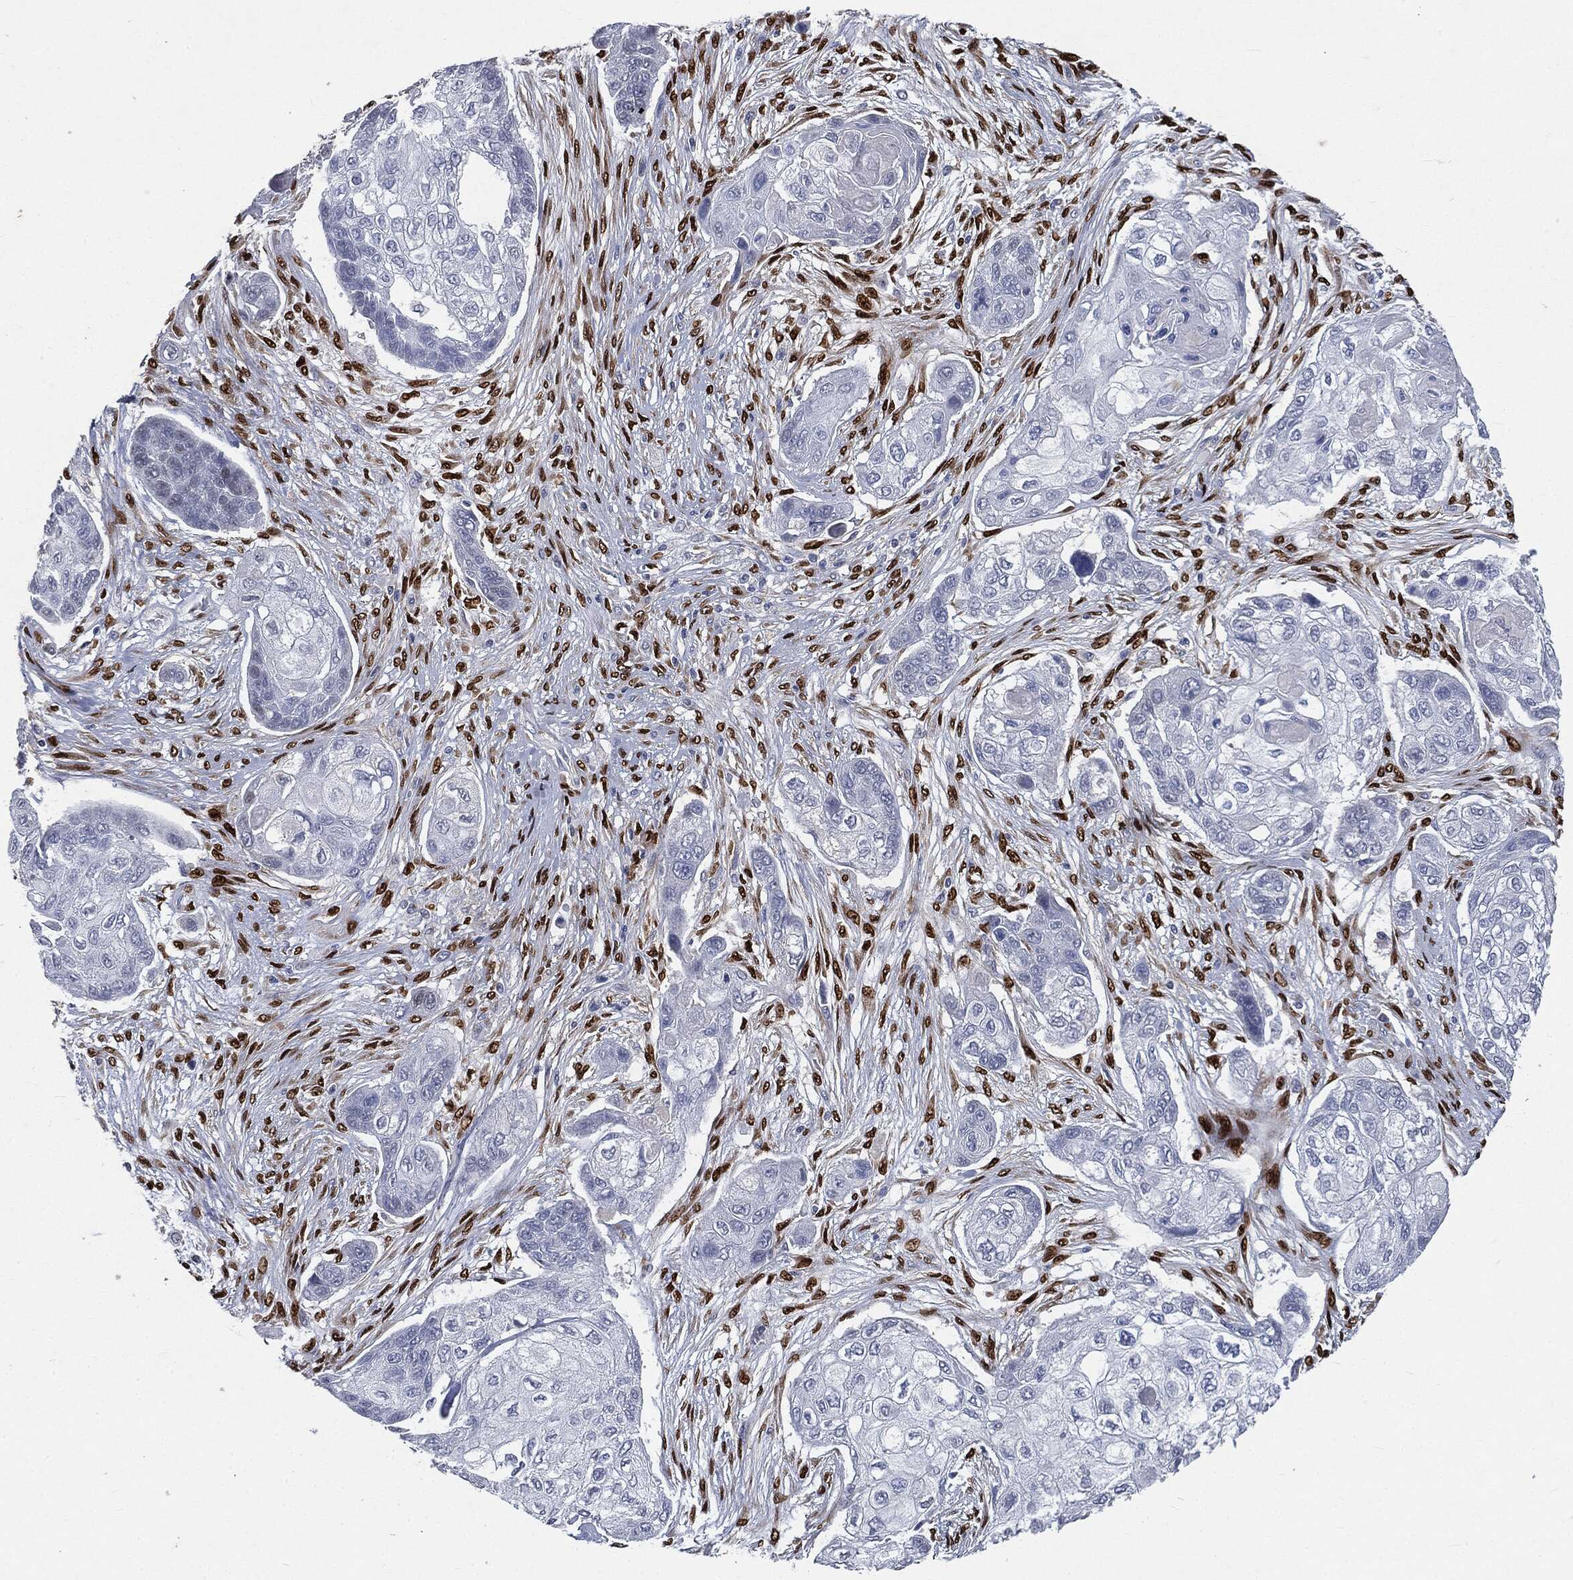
{"staining": {"intensity": "negative", "quantity": "none", "location": "none"}, "tissue": "lung cancer", "cell_type": "Tumor cells", "image_type": "cancer", "snomed": [{"axis": "morphology", "description": "Squamous cell carcinoma, NOS"}, {"axis": "topography", "description": "Lung"}], "caption": "There is no significant expression in tumor cells of squamous cell carcinoma (lung).", "gene": "CASD1", "patient": {"sex": "male", "age": 69}}